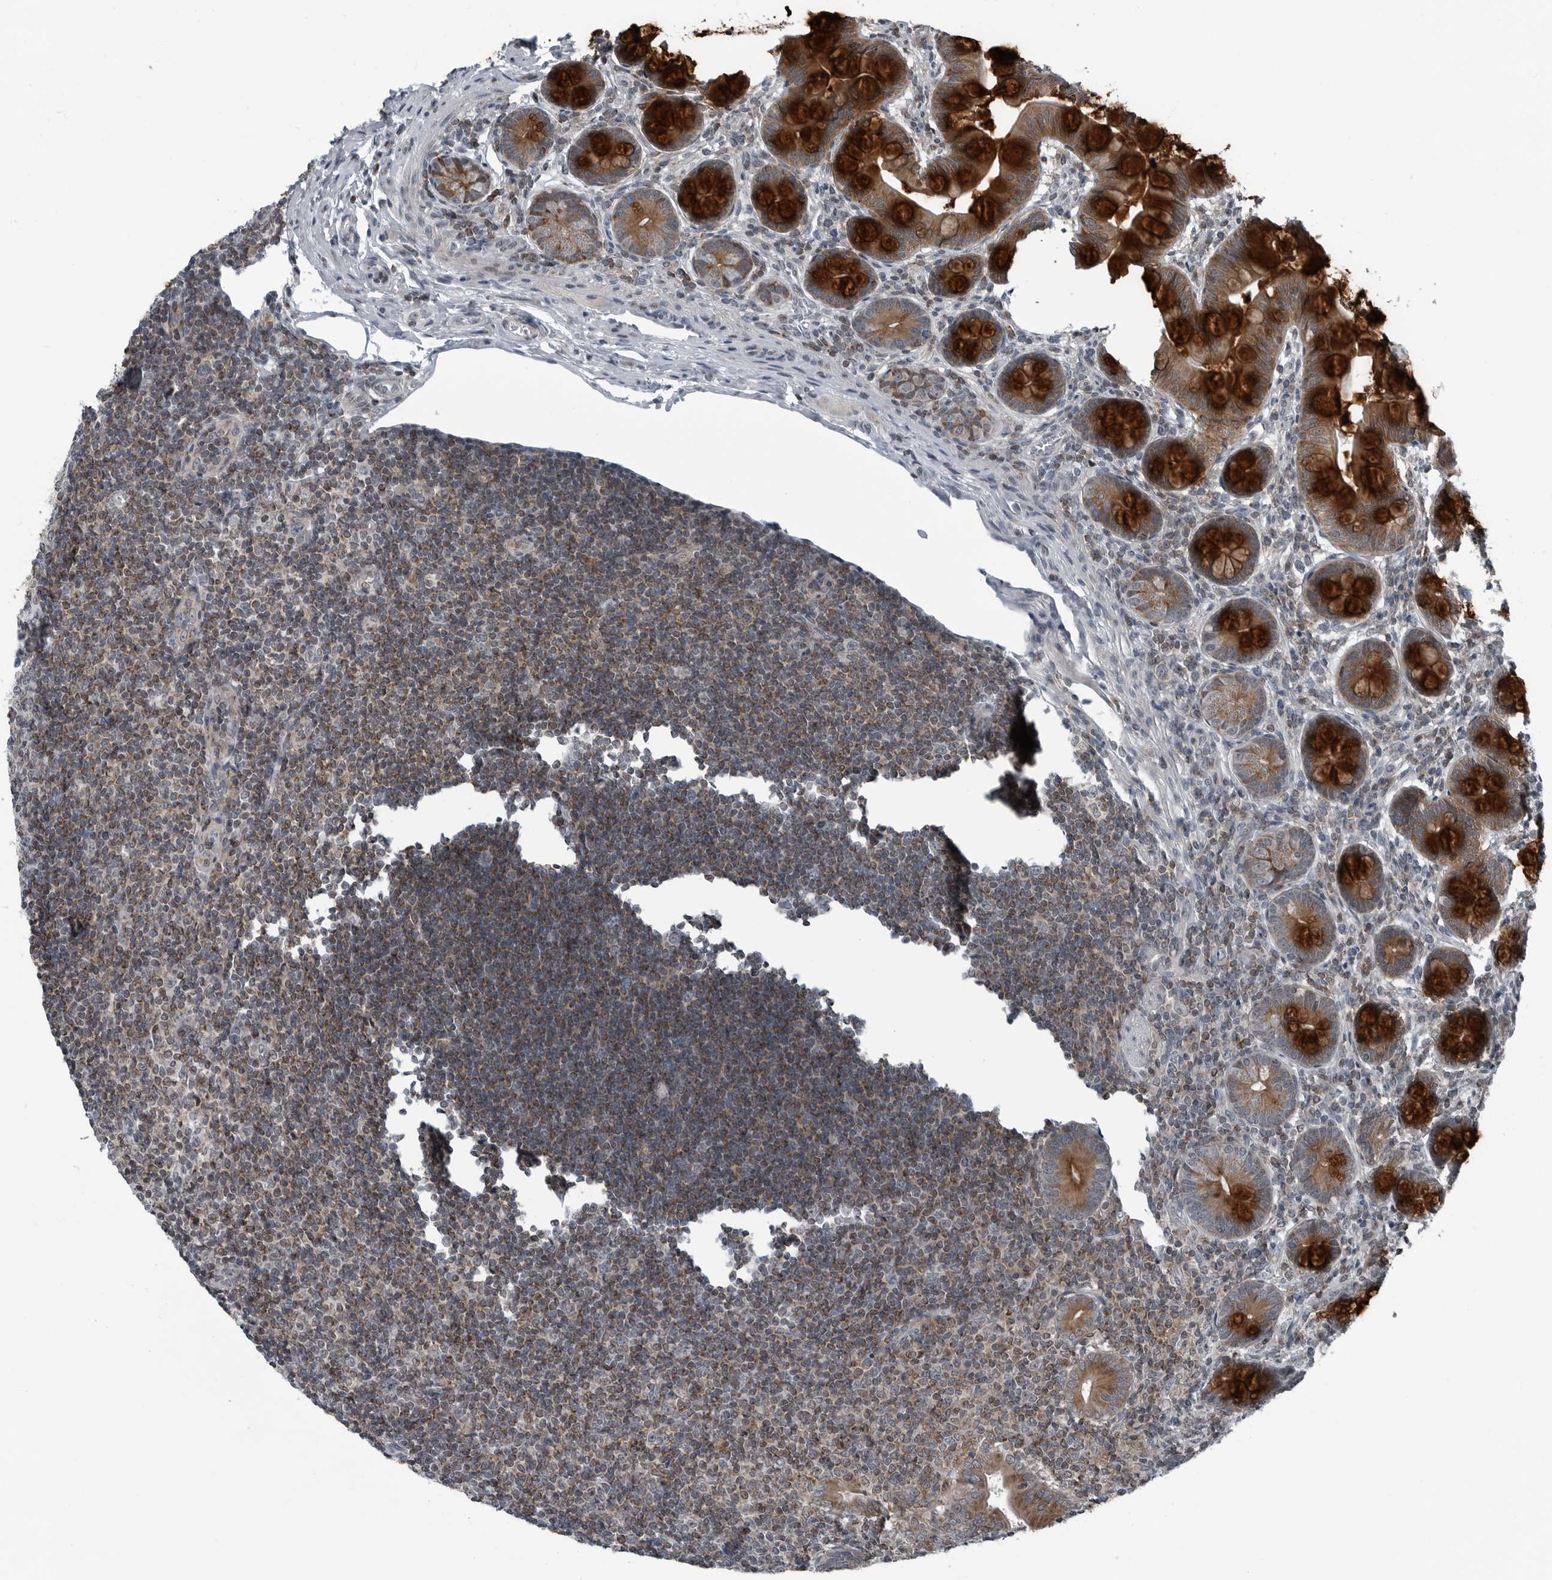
{"staining": {"intensity": "strong", "quantity": ">75%", "location": "cytoplasmic/membranous"}, "tissue": "small intestine", "cell_type": "Glandular cells", "image_type": "normal", "snomed": [{"axis": "morphology", "description": "Normal tissue, NOS"}, {"axis": "topography", "description": "Small intestine"}], "caption": "The photomicrograph reveals staining of unremarkable small intestine, revealing strong cytoplasmic/membranous protein positivity (brown color) within glandular cells.", "gene": "GAK", "patient": {"sex": "male", "age": 7}}